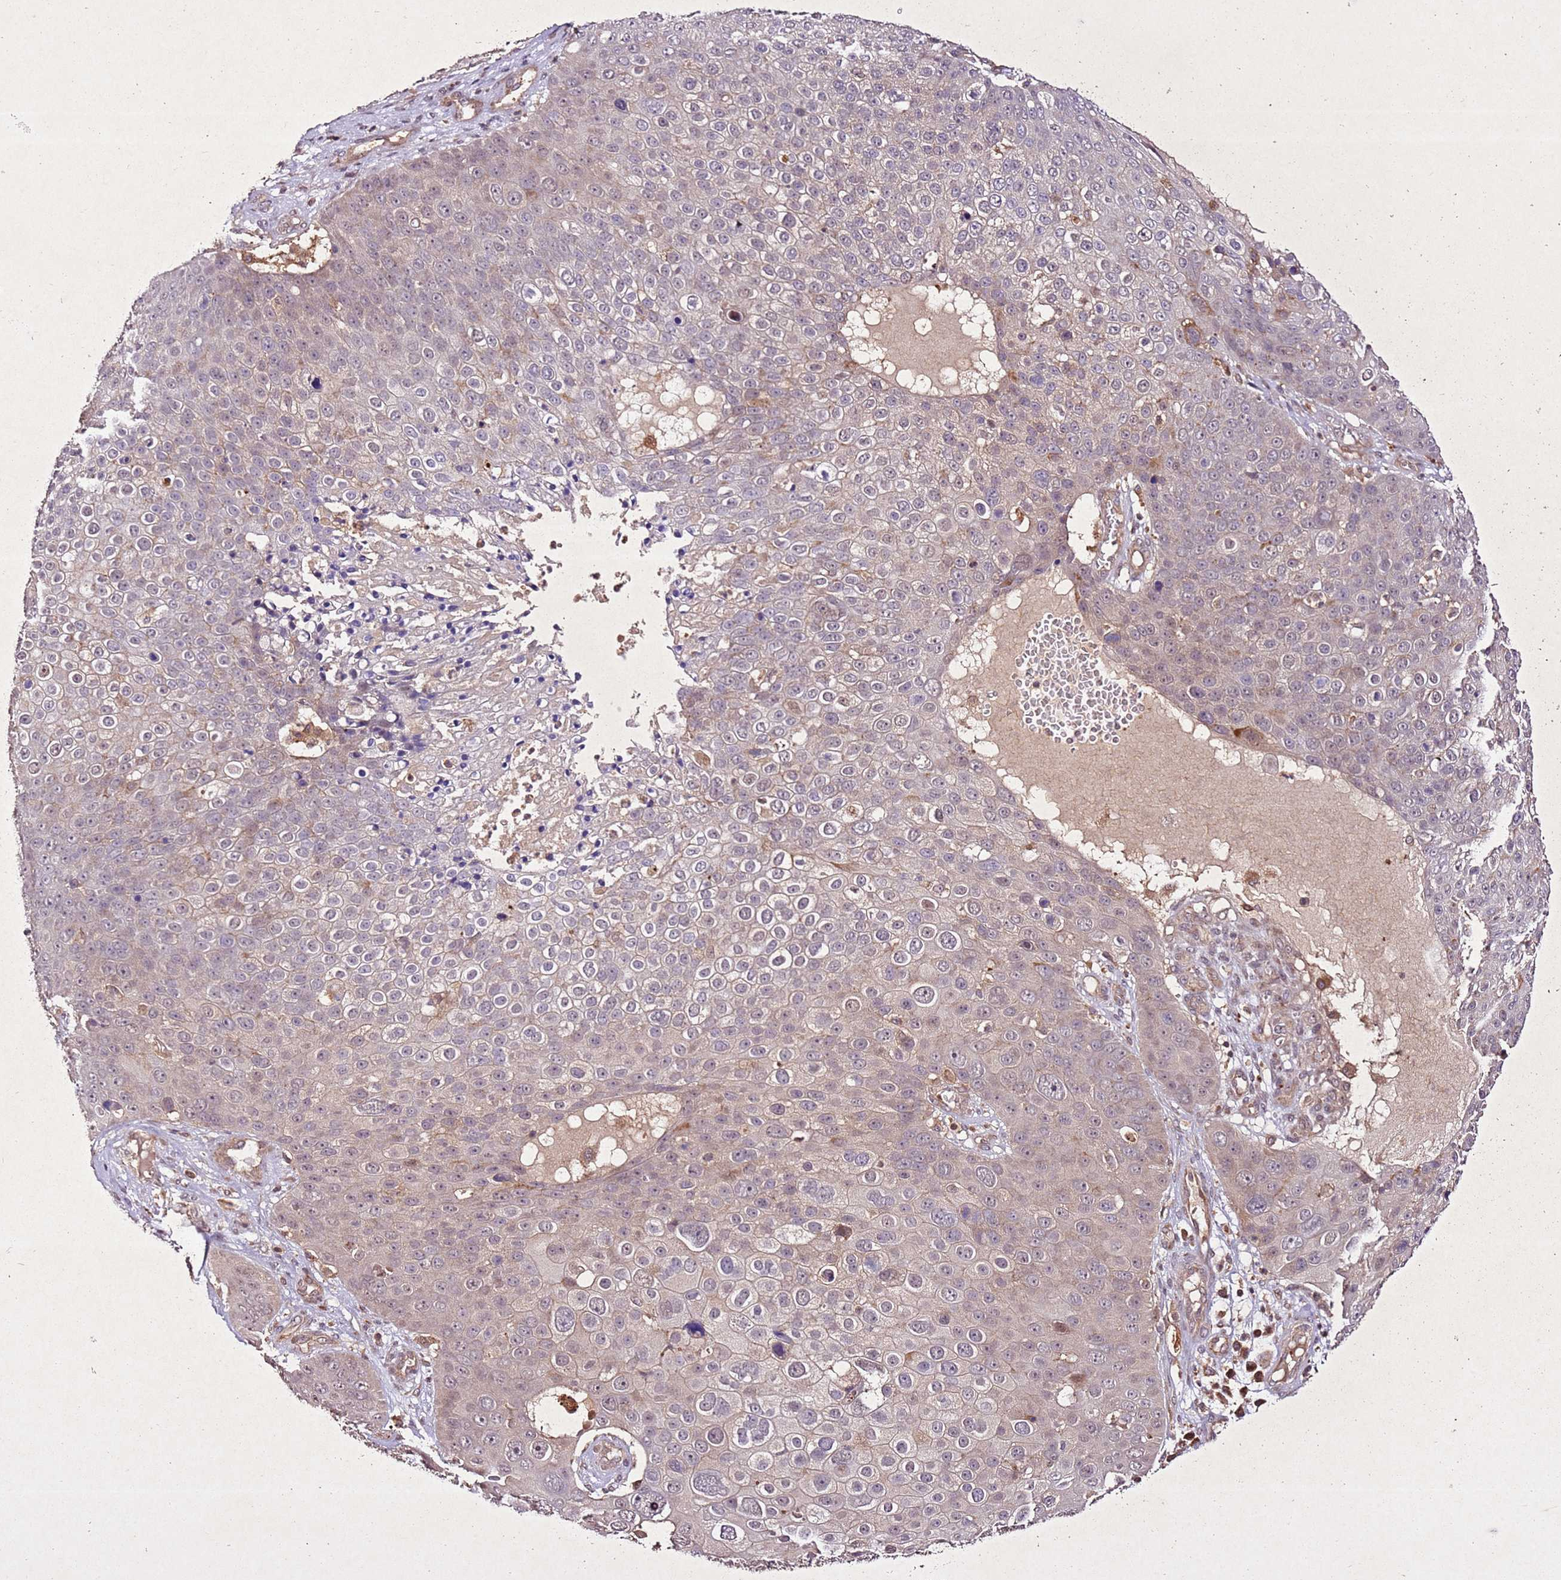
{"staining": {"intensity": "weak", "quantity": "<25%", "location": "nuclear"}, "tissue": "skin cancer", "cell_type": "Tumor cells", "image_type": "cancer", "snomed": [{"axis": "morphology", "description": "Squamous cell carcinoma, NOS"}, {"axis": "topography", "description": "Skin"}], "caption": "Tumor cells are negative for protein expression in human skin cancer.", "gene": "PTMA", "patient": {"sex": "male", "age": 71}}